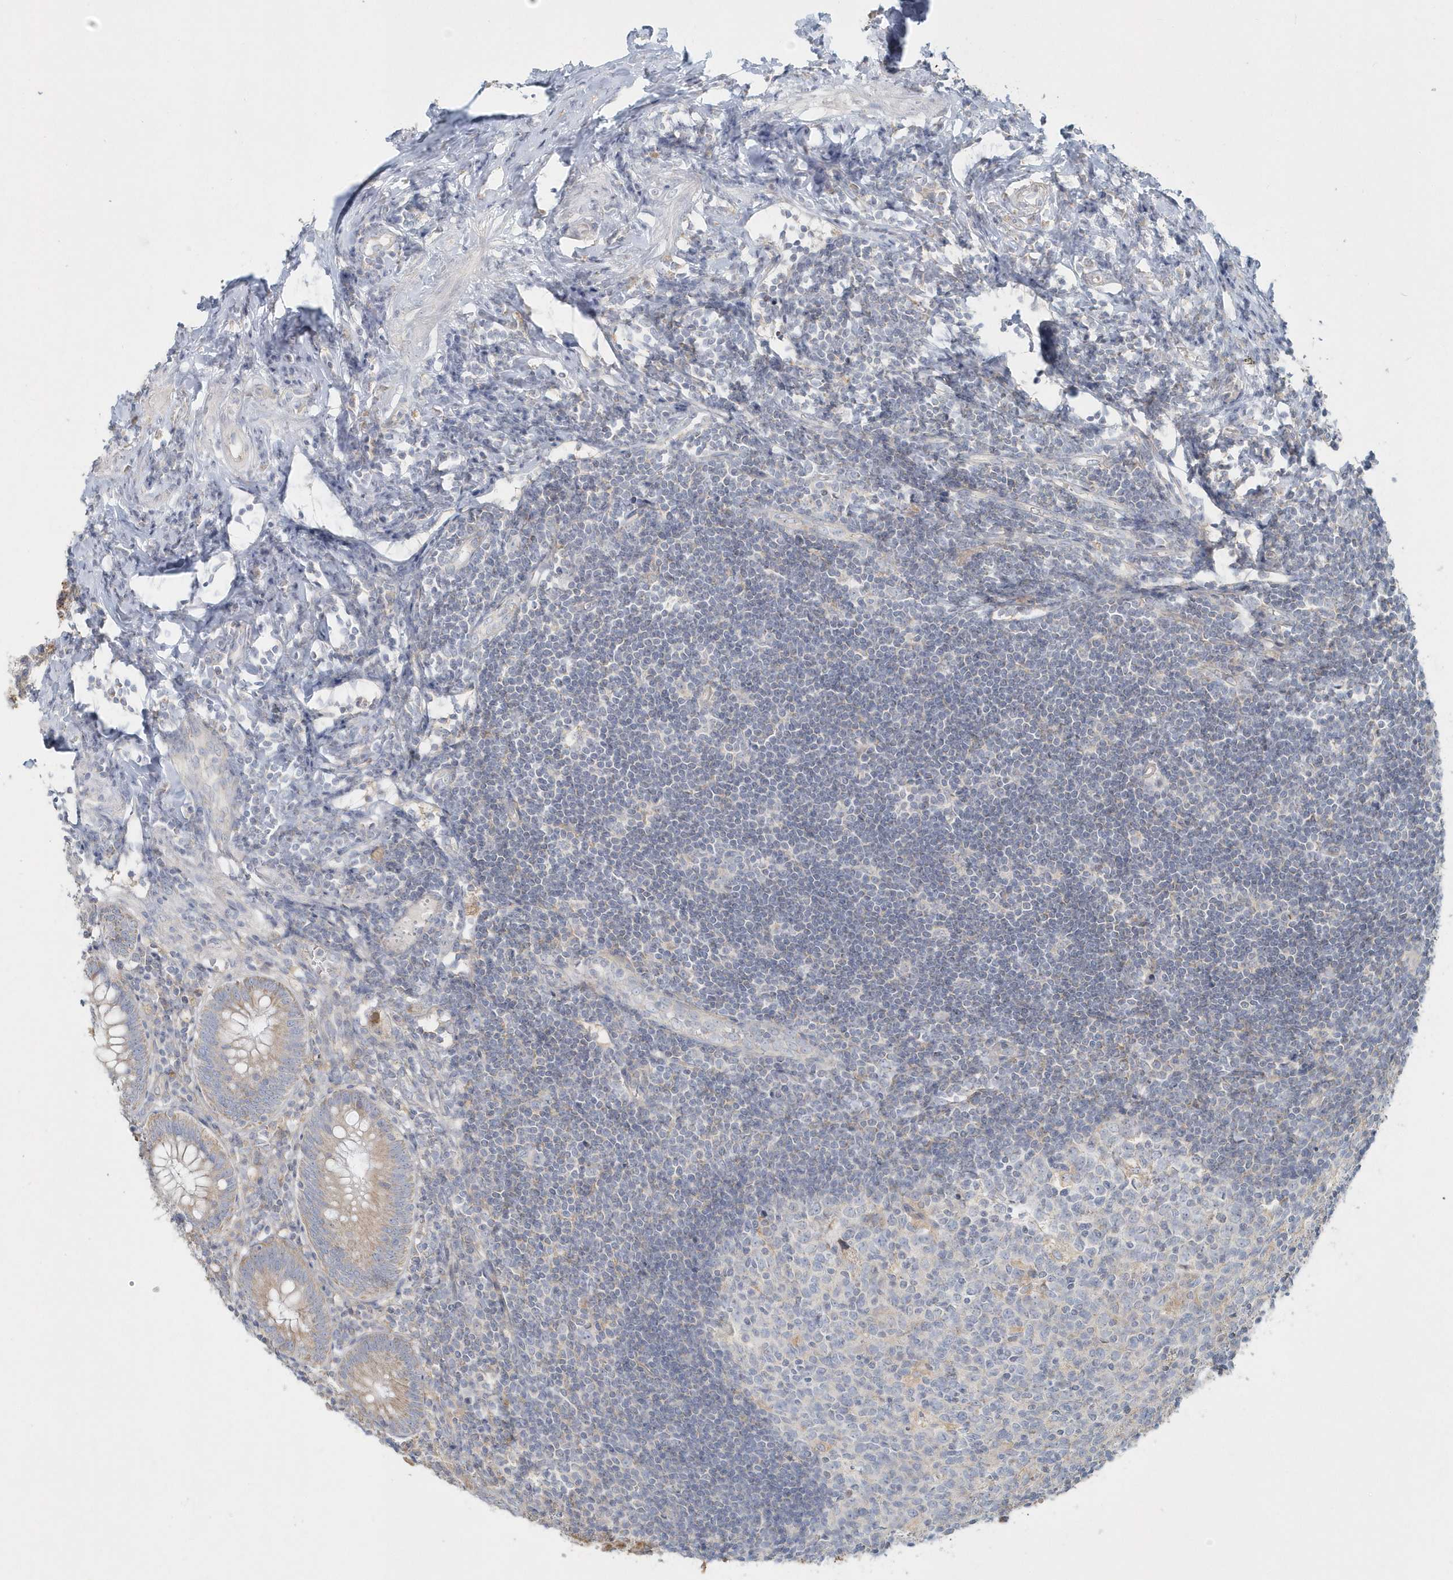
{"staining": {"intensity": "weak", "quantity": "25%-75%", "location": "cytoplasmic/membranous"}, "tissue": "appendix", "cell_type": "Glandular cells", "image_type": "normal", "snomed": [{"axis": "morphology", "description": "Normal tissue, NOS"}, {"axis": "topography", "description": "Appendix"}], "caption": "Brown immunohistochemical staining in normal appendix exhibits weak cytoplasmic/membranous positivity in about 25%-75% of glandular cells. (DAB (3,3'-diaminobenzidine) = brown stain, brightfield microscopy at high magnification).", "gene": "BLTP3A", "patient": {"sex": "female", "age": 54}}